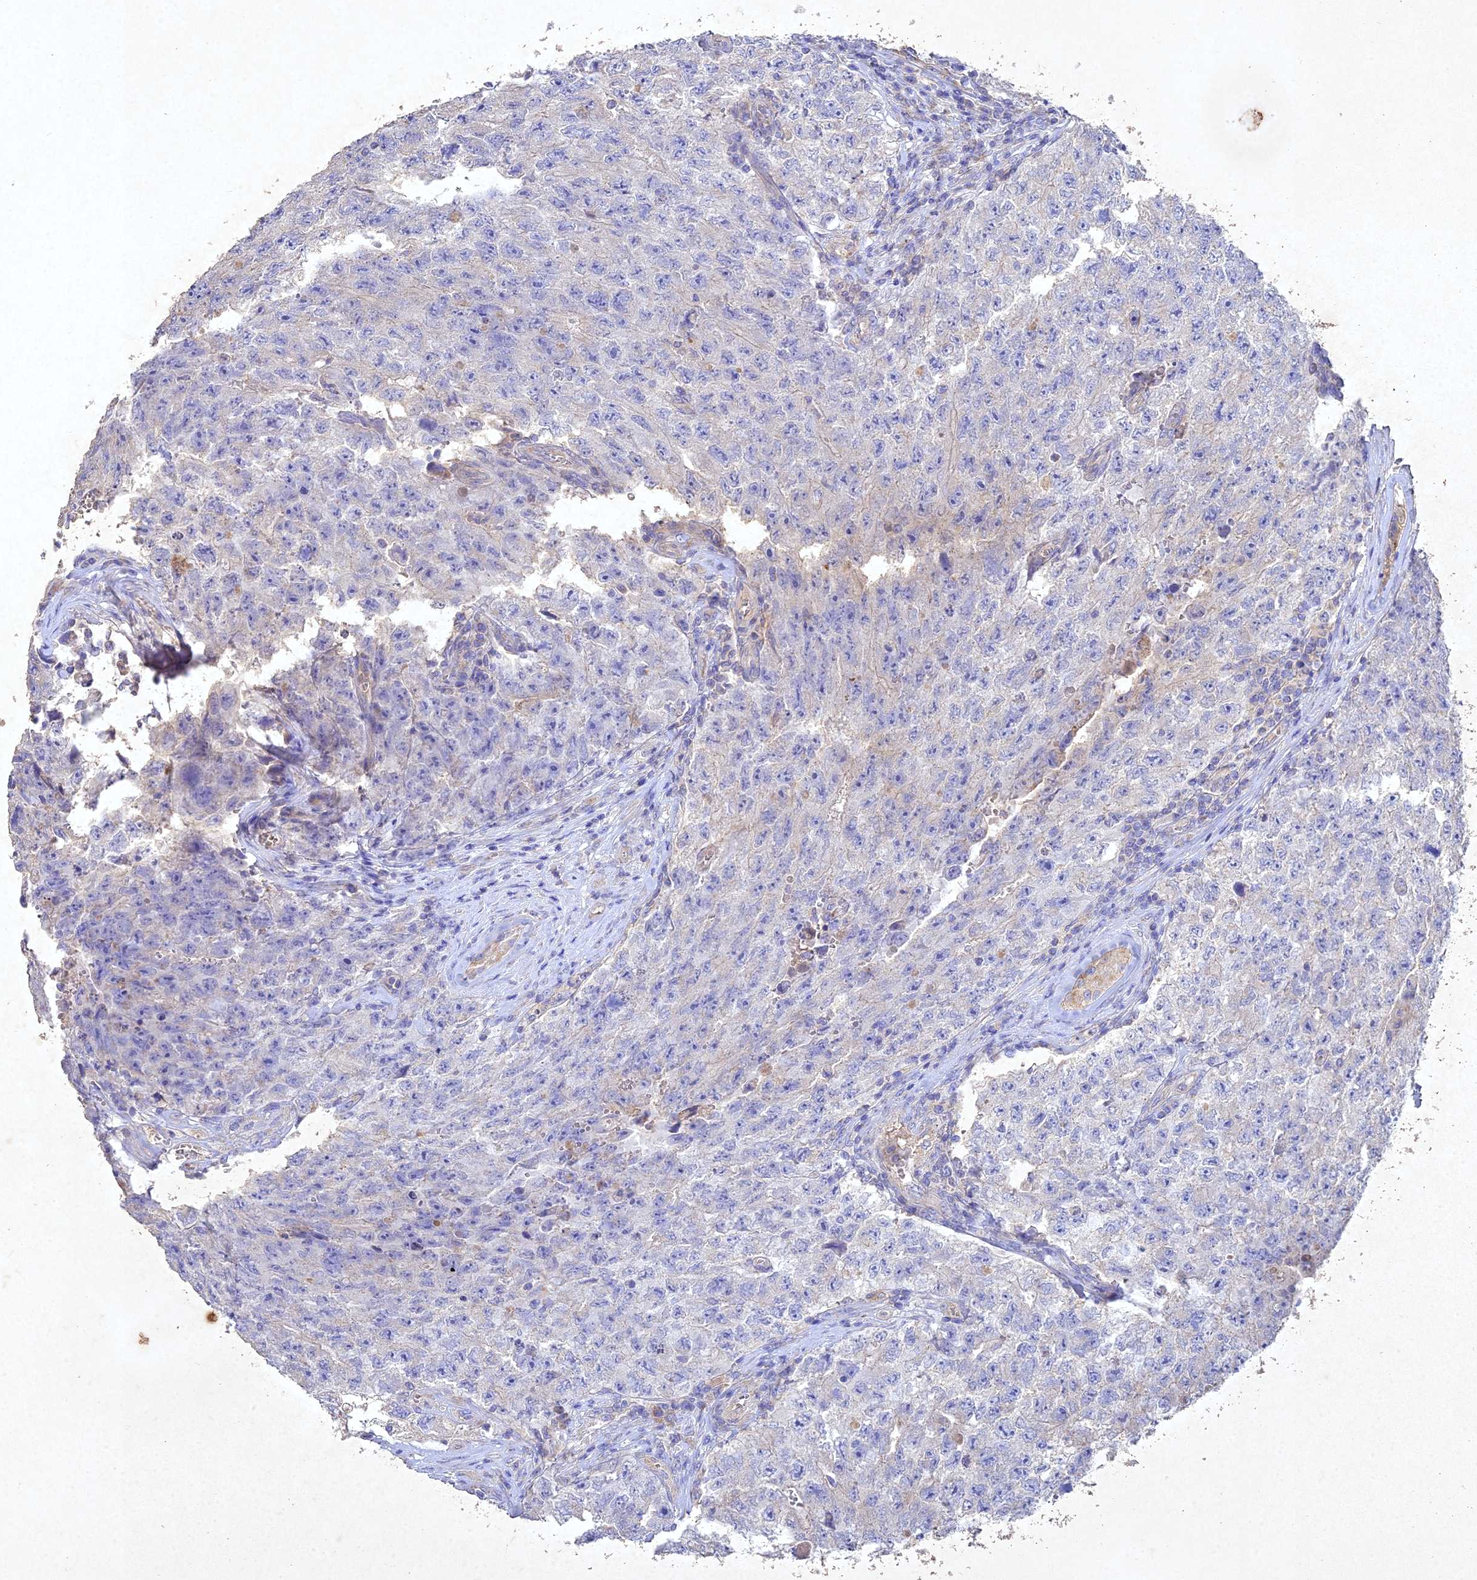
{"staining": {"intensity": "negative", "quantity": "none", "location": "none"}, "tissue": "testis cancer", "cell_type": "Tumor cells", "image_type": "cancer", "snomed": [{"axis": "morphology", "description": "Carcinoma, Embryonal, NOS"}, {"axis": "topography", "description": "Testis"}], "caption": "DAB immunohistochemical staining of embryonal carcinoma (testis) exhibits no significant positivity in tumor cells. (Immunohistochemistry, brightfield microscopy, high magnification).", "gene": "NDUFV1", "patient": {"sex": "male", "age": 17}}